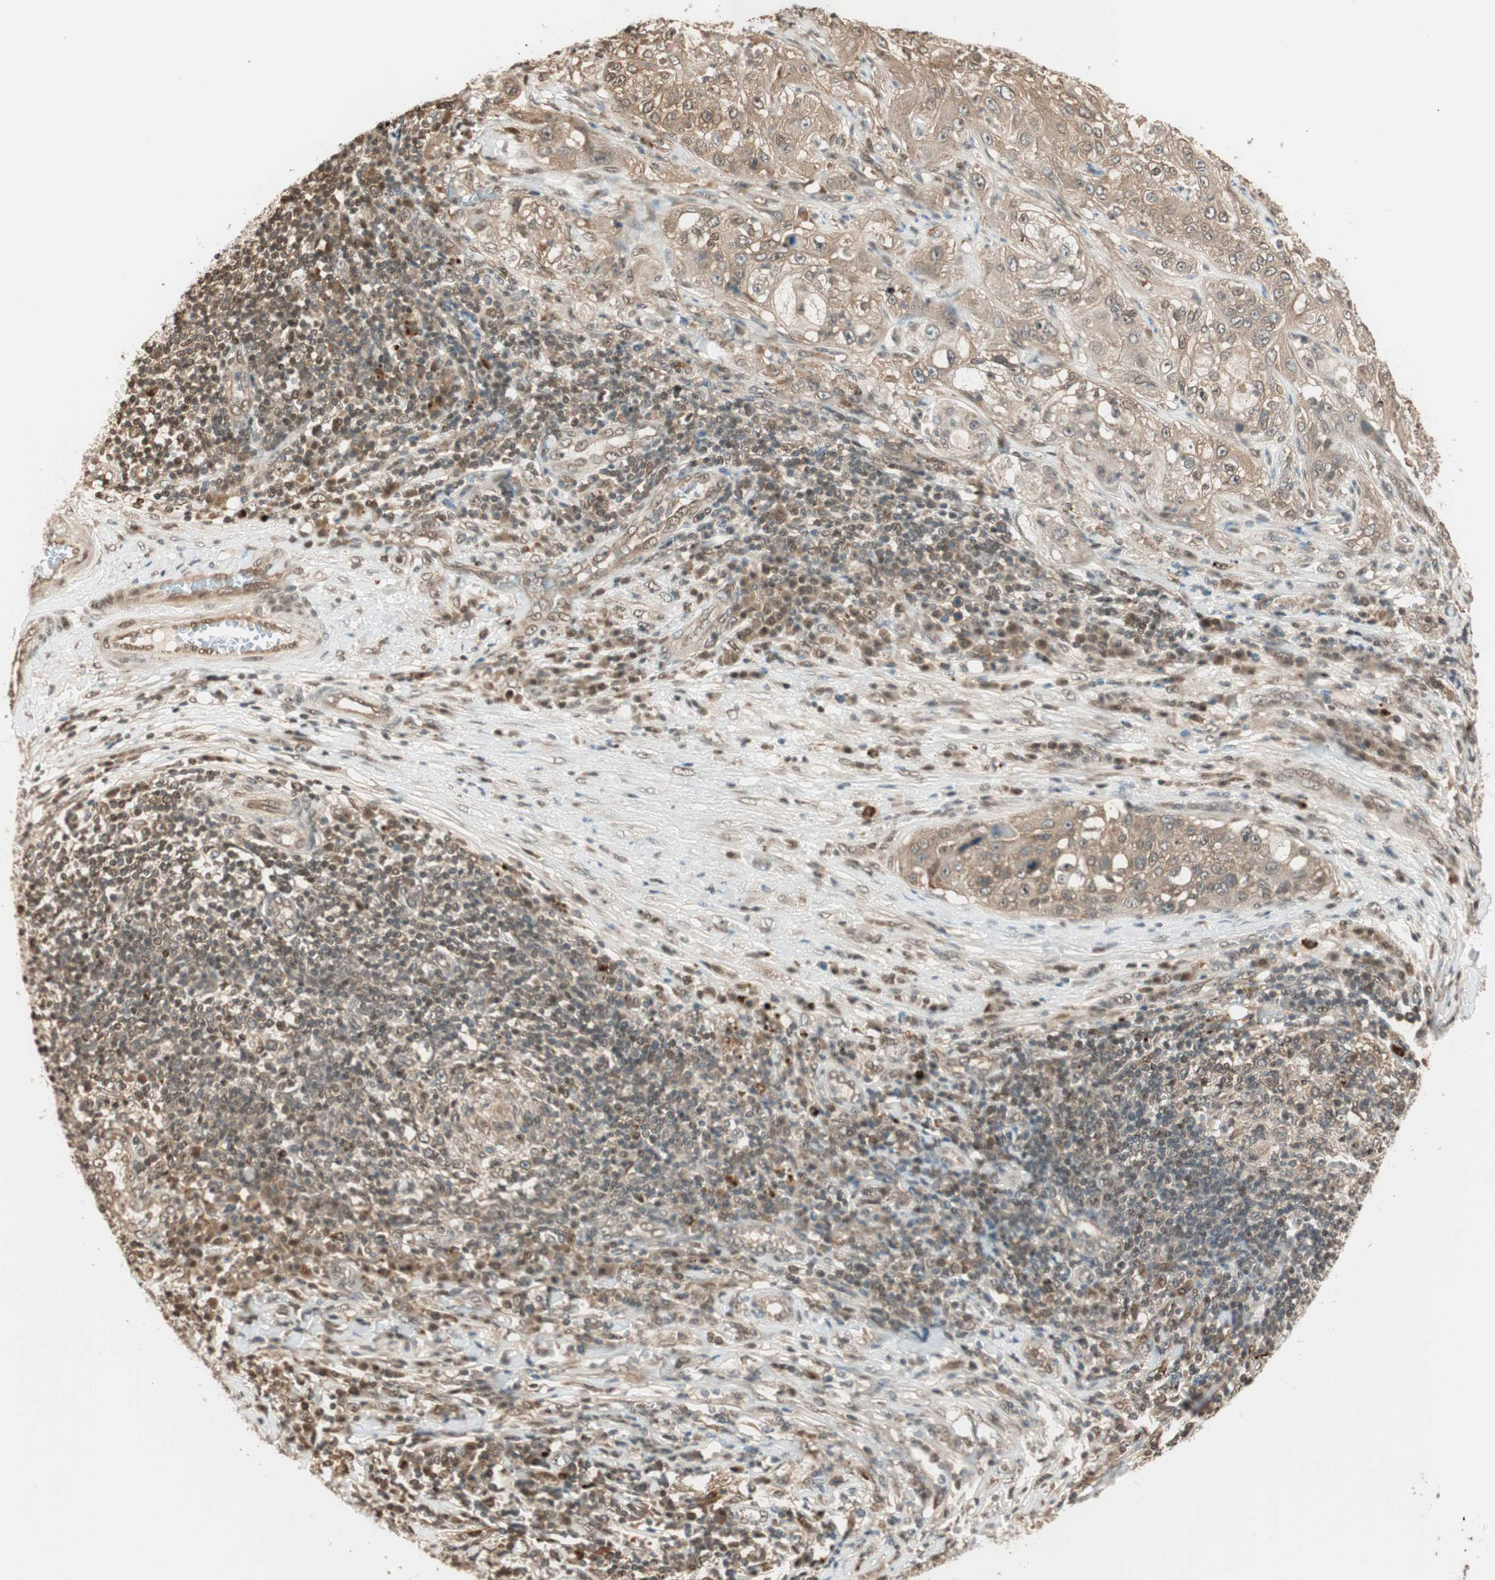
{"staining": {"intensity": "moderate", "quantity": ">75%", "location": "cytoplasmic/membranous"}, "tissue": "lung cancer", "cell_type": "Tumor cells", "image_type": "cancer", "snomed": [{"axis": "morphology", "description": "Inflammation, NOS"}, {"axis": "morphology", "description": "Squamous cell carcinoma, NOS"}, {"axis": "topography", "description": "Lymph node"}, {"axis": "topography", "description": "Soft tissue"}, {"axis": "topography", "description": "Lung"}], "caption": "Squamous cell carcinoma (lung) tissue shows moderate cytoplasmic/membranous staining in approximately >75% of tumor cells The staining is performed using DAB brown chromogen to label protein expression. The nuclei are counter-stained blue using hematoxylin.", "gene": "ZNF443", "patient": {"sex": "male", "age": 66}}